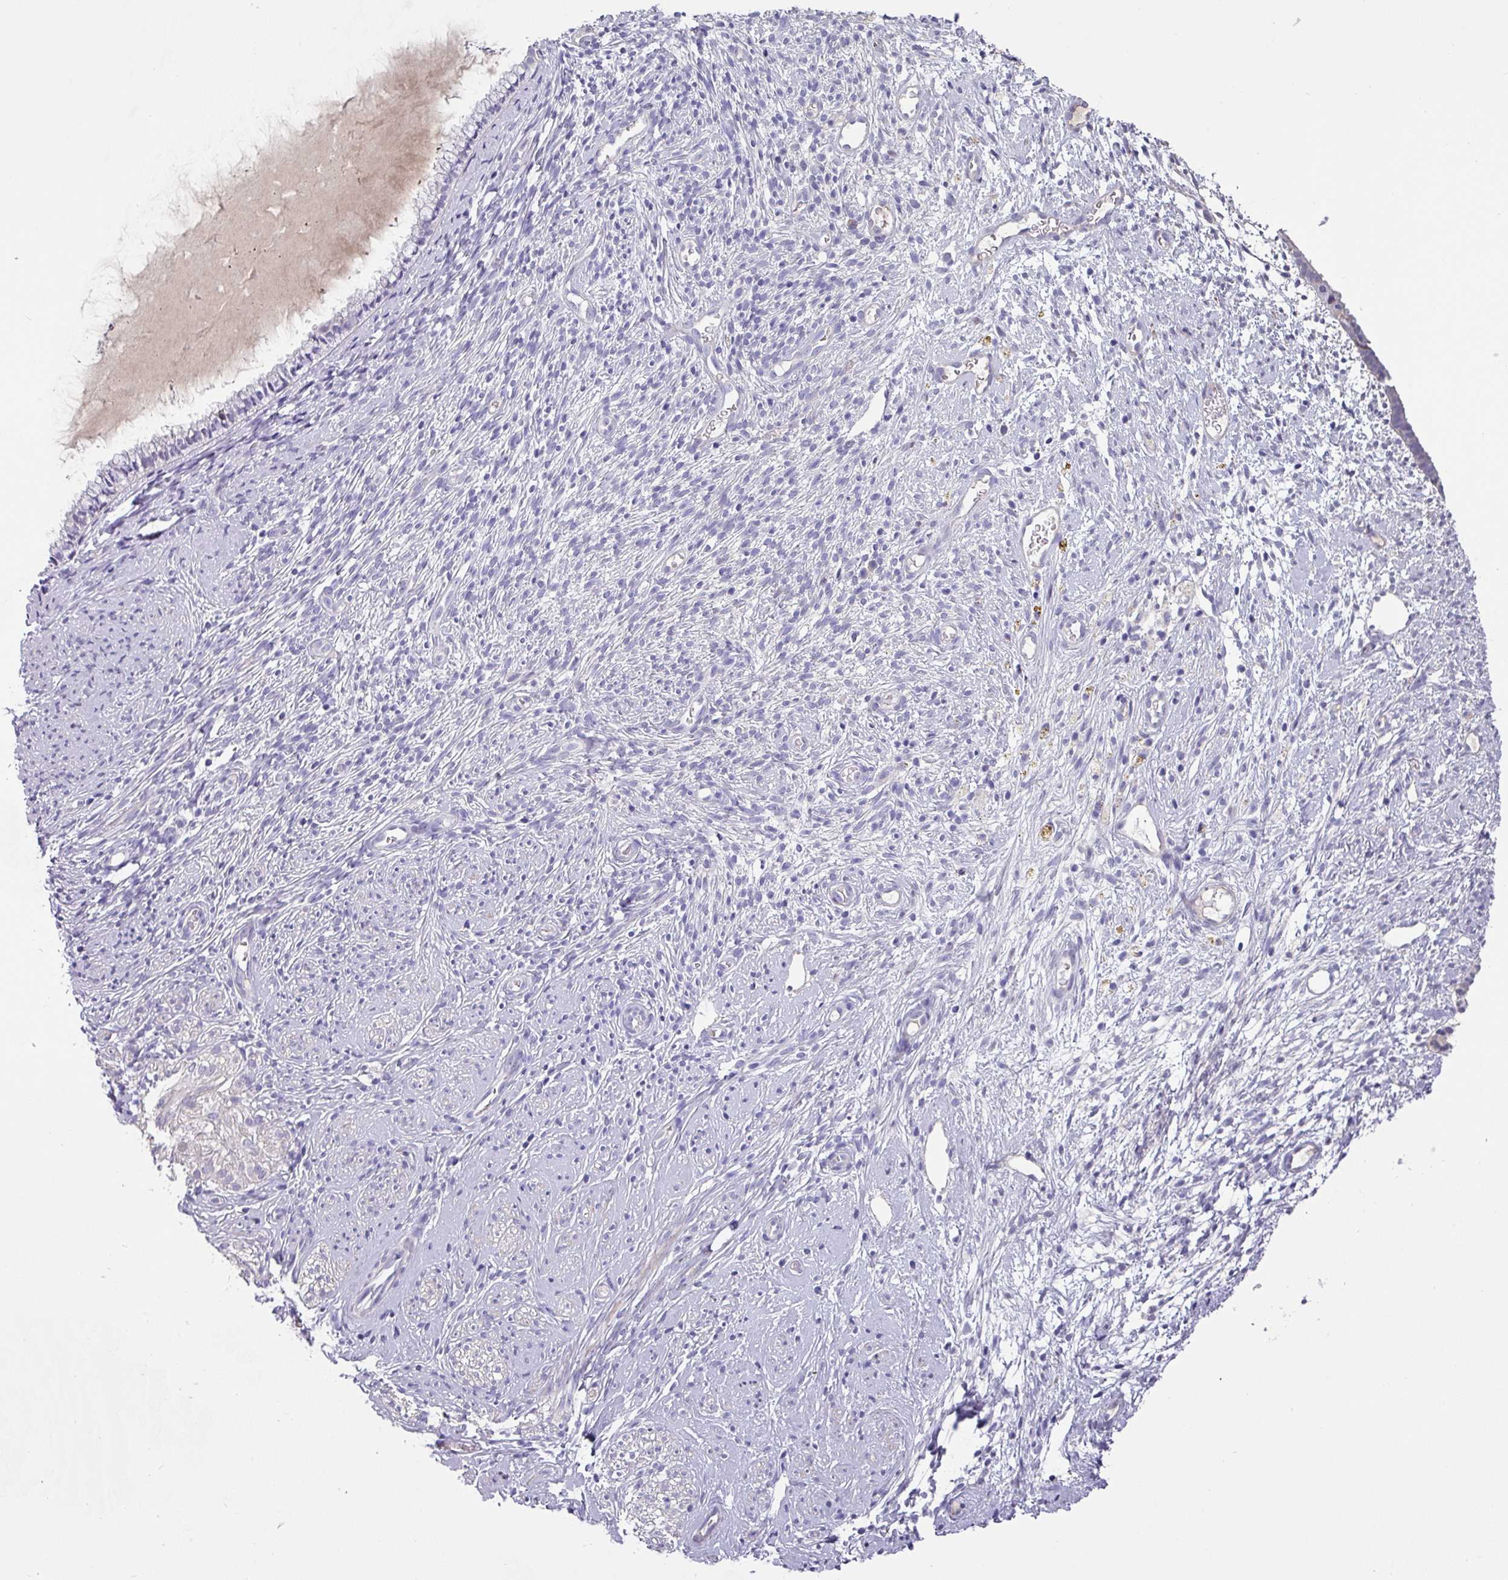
{"staining": {"intensity": "negative", "quantity": "none", "location": "none"}, "tissue": "cervix", "cell_type": "Glandular cells", "image_type": "normal", "snomed": [{"axis": "morphology", "description": "Normal tissue, NOS"}, {"axis": "topography", "description": "Cervix"}], "caption": "Unremarkable cervix was stained to show a protein in brown. There is no significant staining in glandular cells. (Brightfield microscopy of DAB (3,3'-diaminobenzidine) immunohistochemistry (IHC) at high magnification).", "gene": "KLHL3", "patient": {"sex": "female", "age": 76}}